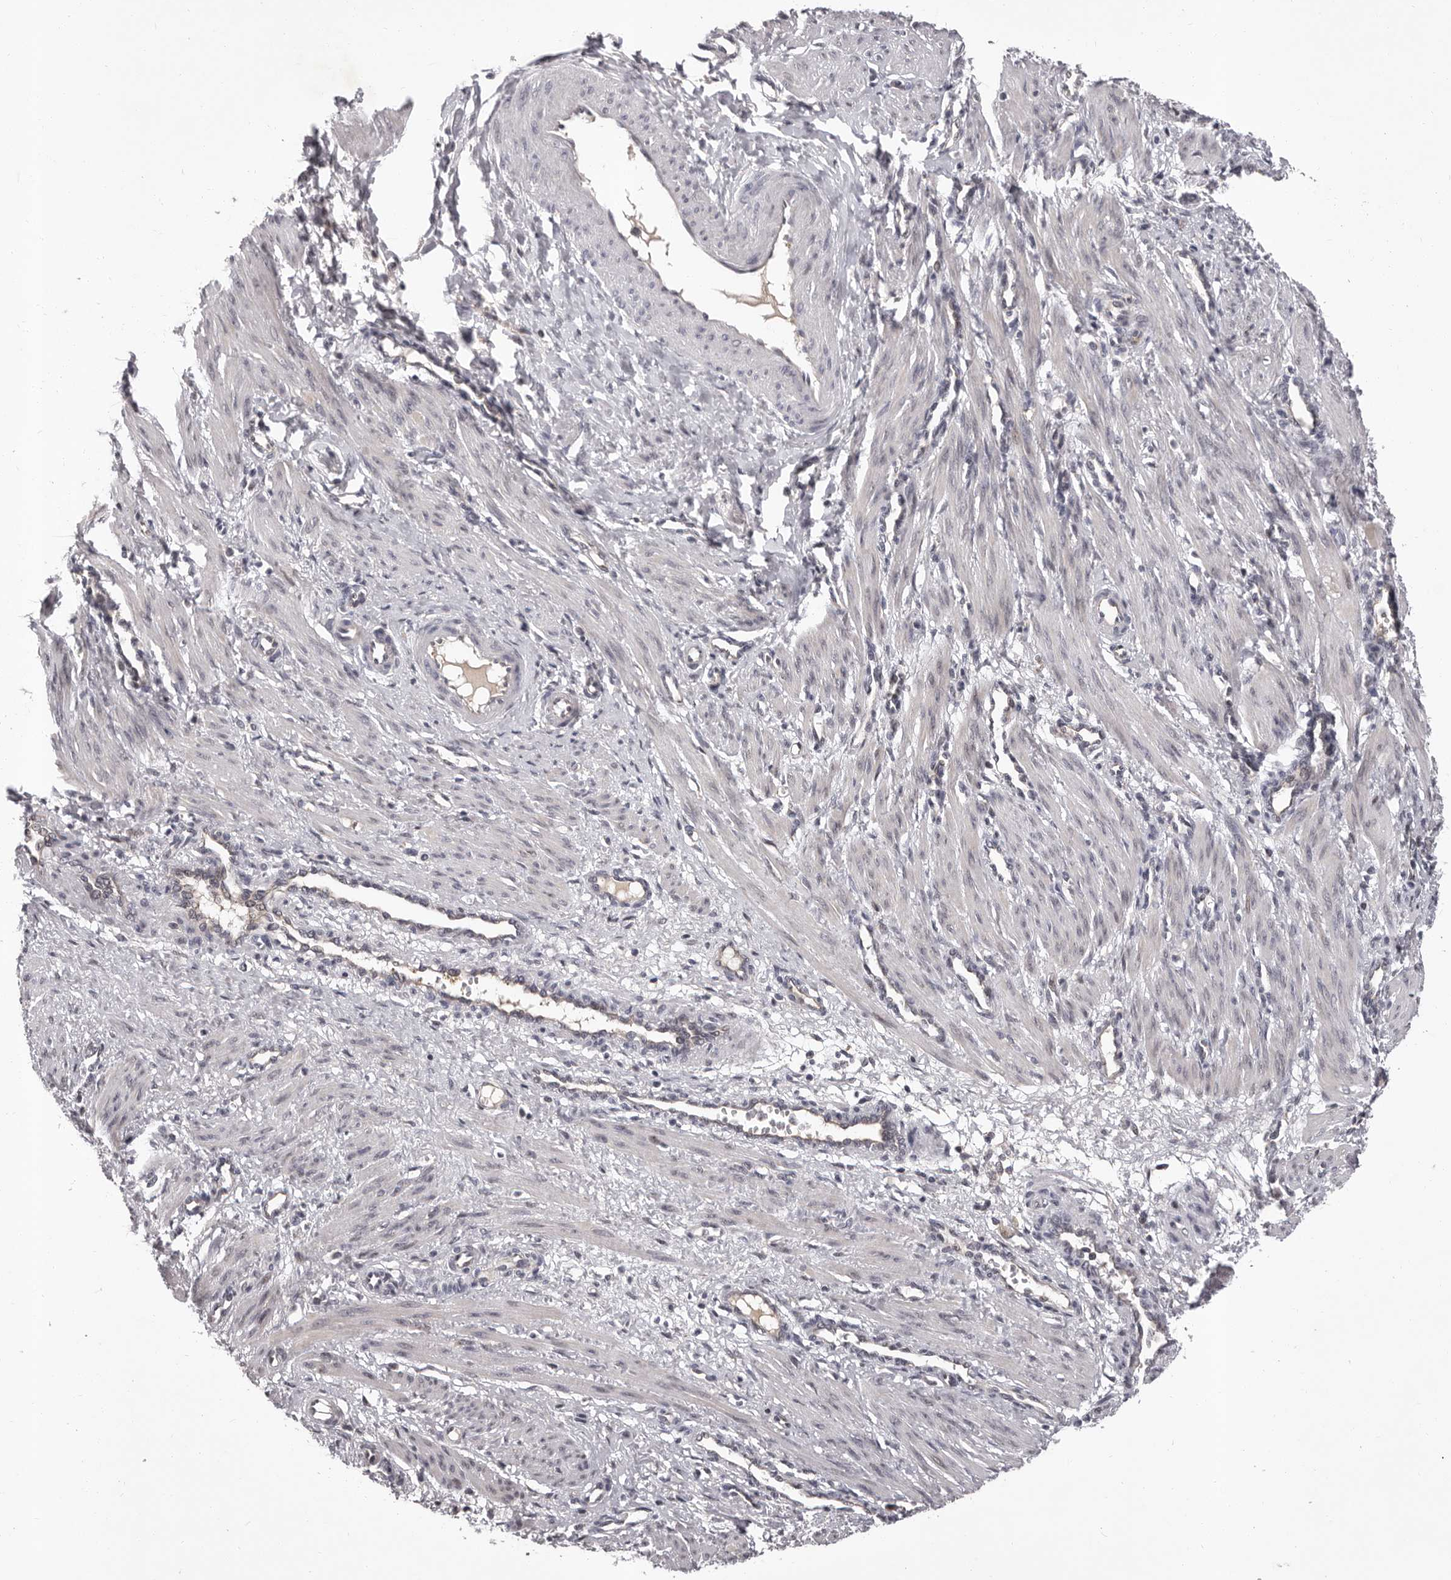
{"staining": {"intensity": "weak", "quantity": "<25%", "location": "cytoplasmic/membranous"}, "tissue": "smooth muscle", "cell_type": "Smooth muscle cells", "image_type": "normal", "snomed": [{"axis": "morphology", "description": "Normal tissue, NOS"}, {"axis": "topography", "description": "Endometrium"}], "caption": "Smooth muscle cells are negative for brown protein staining in unremarkable smooth muscle. Brightfield microscopy of IHC stained with DAB (brown) and hematoxylin (blue), captured at high magnification.", "gene": "MED8", "patient": {"sex": "female", "age": 33}}